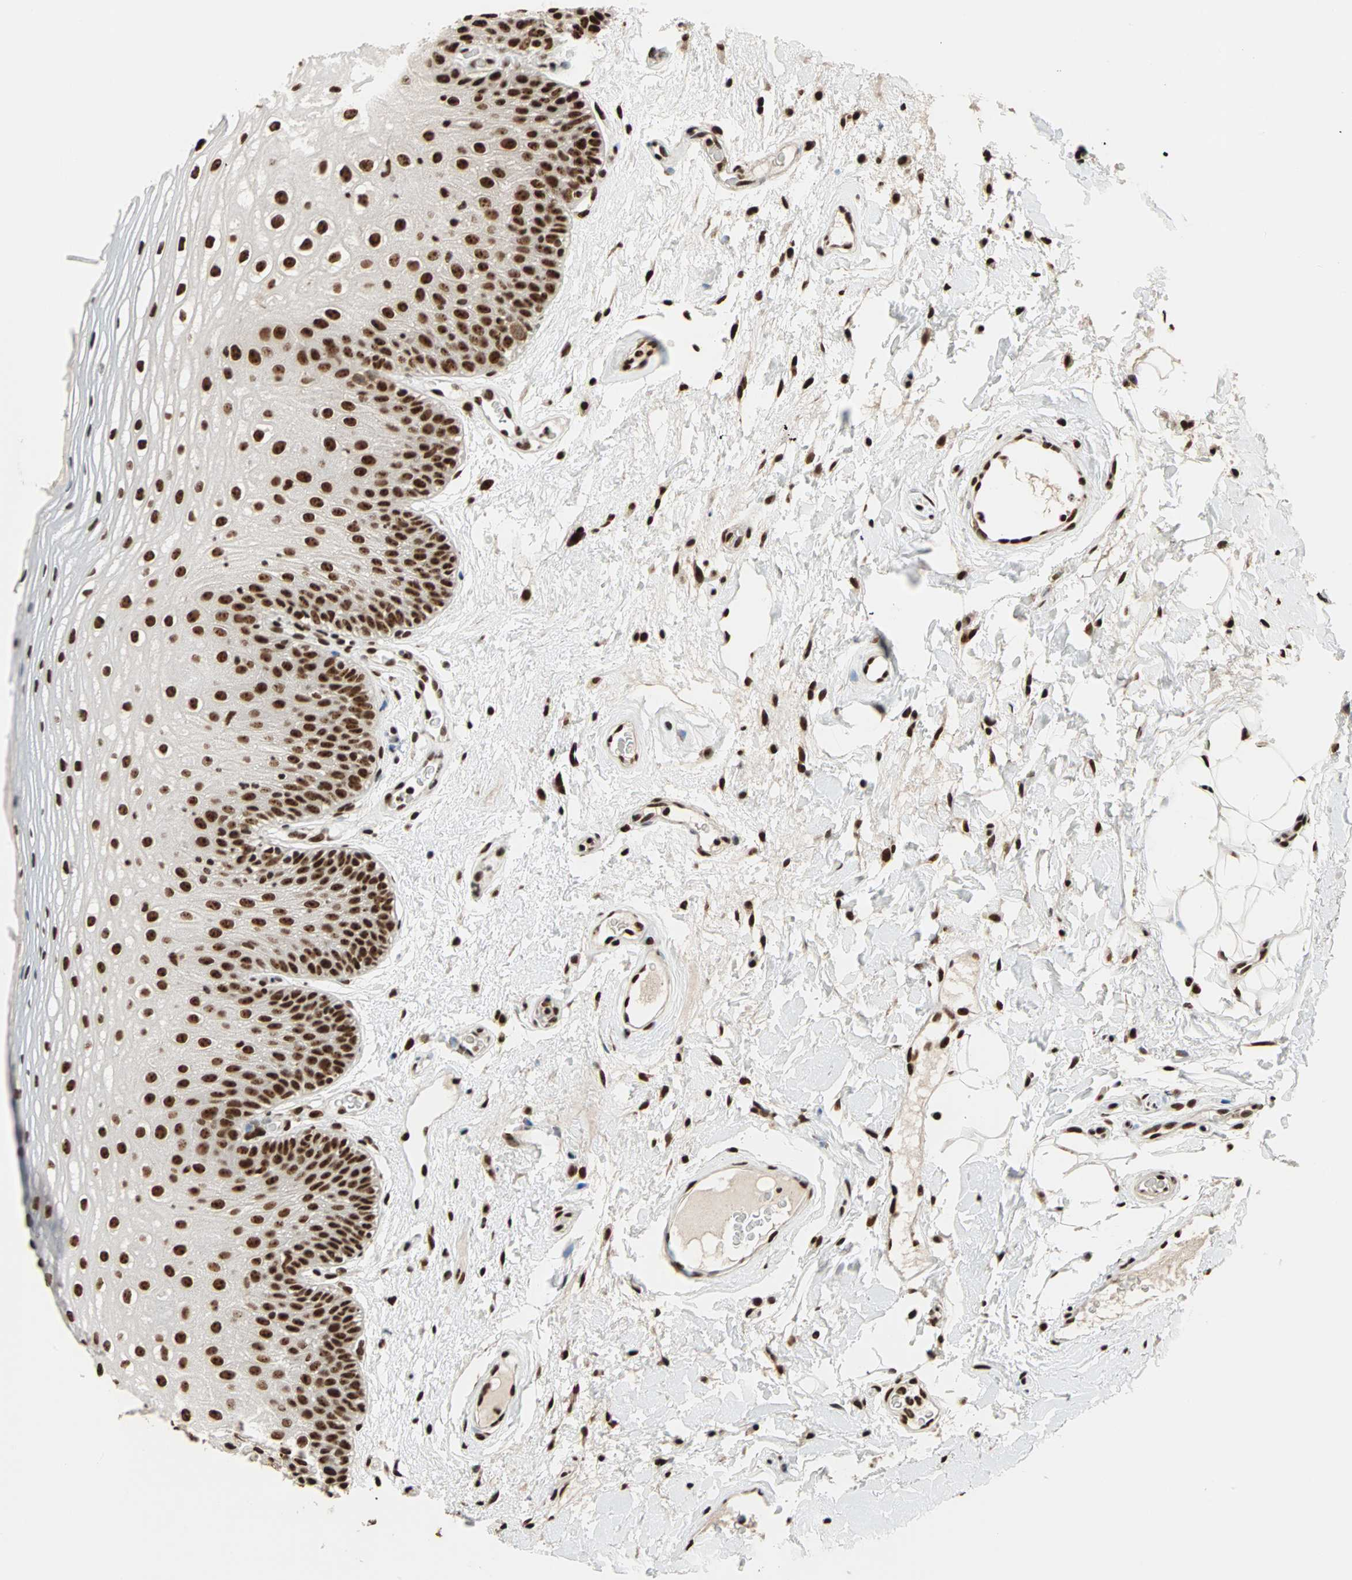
{"staining": {"intensity": "strong", "quantity": ">75%", "location": "nuclear"}, "tissue": "oral mucosa", "cell_type": "Squamous epithelial cells", "image_type": "normal", "snomed": [{"axis": "morphology", "description": "Normal tissue, NOS"}, {"axis": "morphology", "description": "Squamous cell carcinoma, NOS"}, {"axis": "topography", "description": "Skeletal muscle"}, {"axis": "topography", "description": "Oral tissue"}], "caption": "A brown stain labels strong nuclear expression of a protein in squamous epithelial cells of benign human oral mucosa.", "gene": "ILF2", "patient": {"sex": "male", "age": 71}}